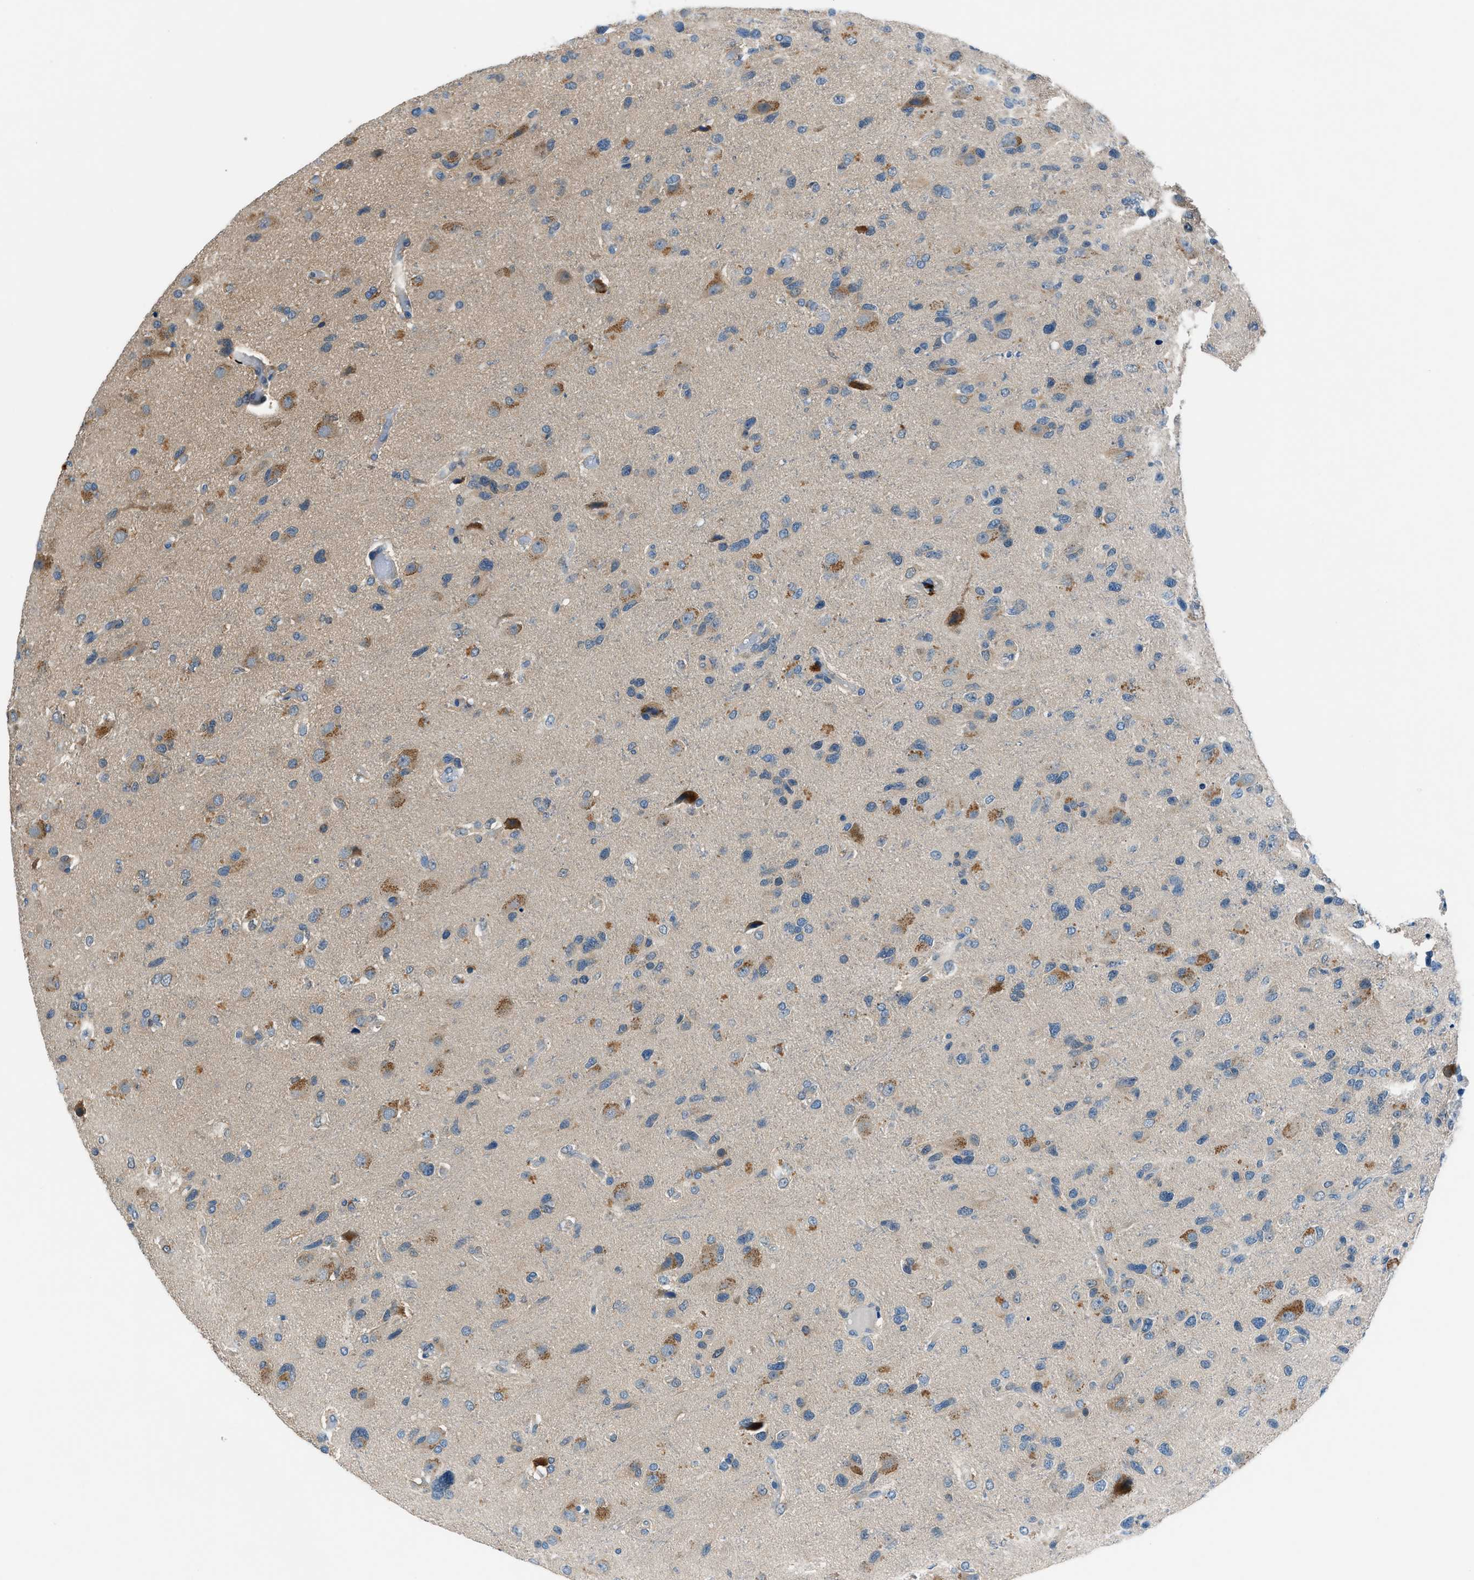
{"staining": {"intensity": "negative", "quantity": "none", "location": "none"}, "tissue": "glioma", "cell_type": "Tumor cells", "image_type": "cancer", "snomed": [{"axis": "morphology", "description": "Glioma, malignant, High grade"}, {"axis": "topography", "description": "Brain"}], "caption": "Tumor cells are negative for brown protein staining in glioma.", "gene": "ACP1", "patient": {"sex": "female", "age": 58}}